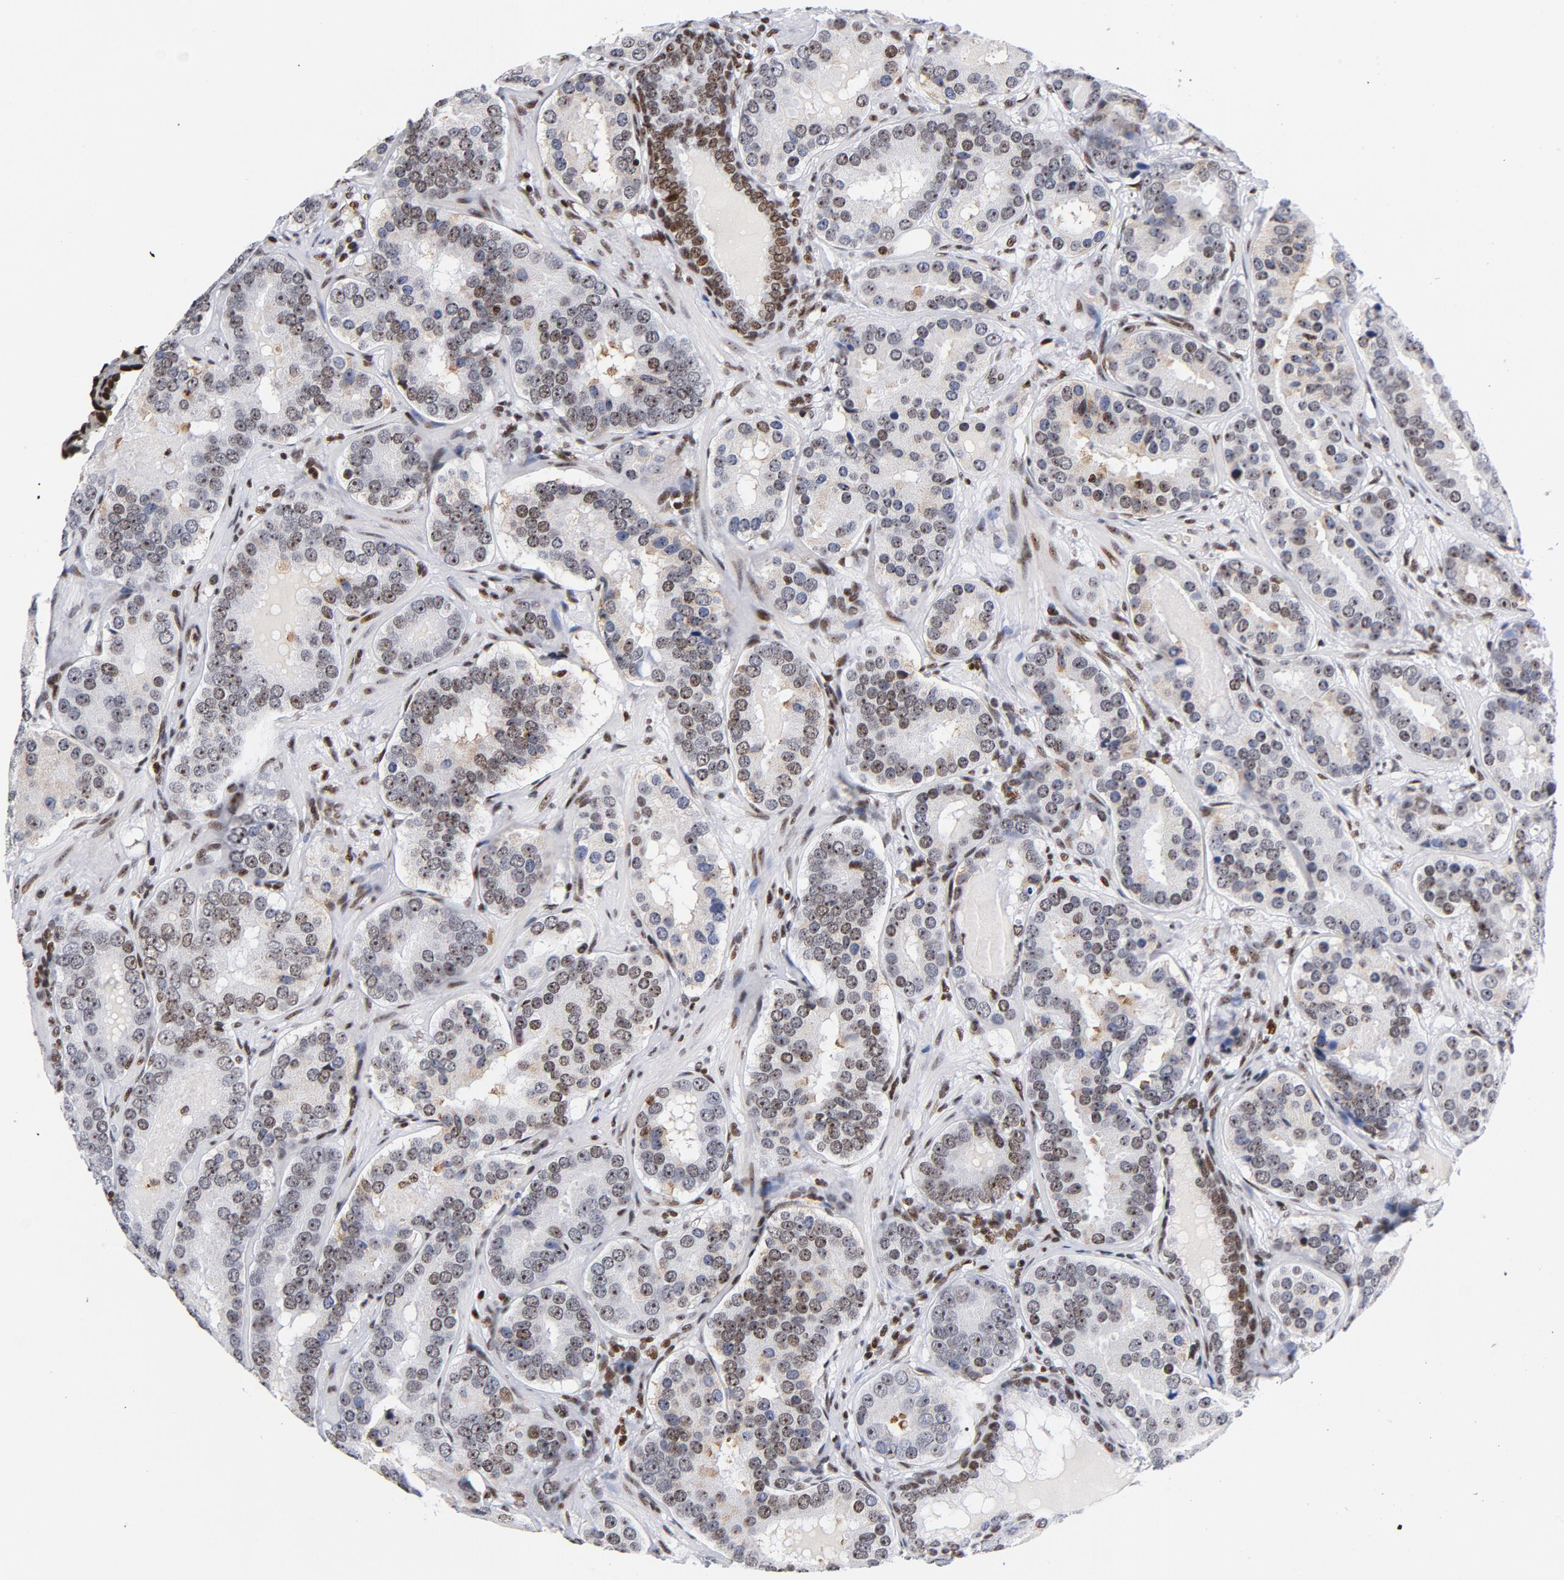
{"staining": {"intensity": "moderate", "quantity": "25%-75%", "location": "nuclear"}, "tissue": "prostate cancer", "cell_type": "Tumor cells", "image_type": "cancer", "snomed": [{"axis": "morphology", "description": "Adenocarcinoma, Low grade"}, {"axis": "topography", "description": "Prostate"}], "caption": "Immunohistochemistry (IHC) of prostate cancer exhibits medium levels of moderate nuclear positivity in approximately 25%-75% of tumor cells. The protein is shown in brown color, while the nuclei are stained blue.", "gene": "TOP2B", "patient": {"sex": "male", "age": 59}}